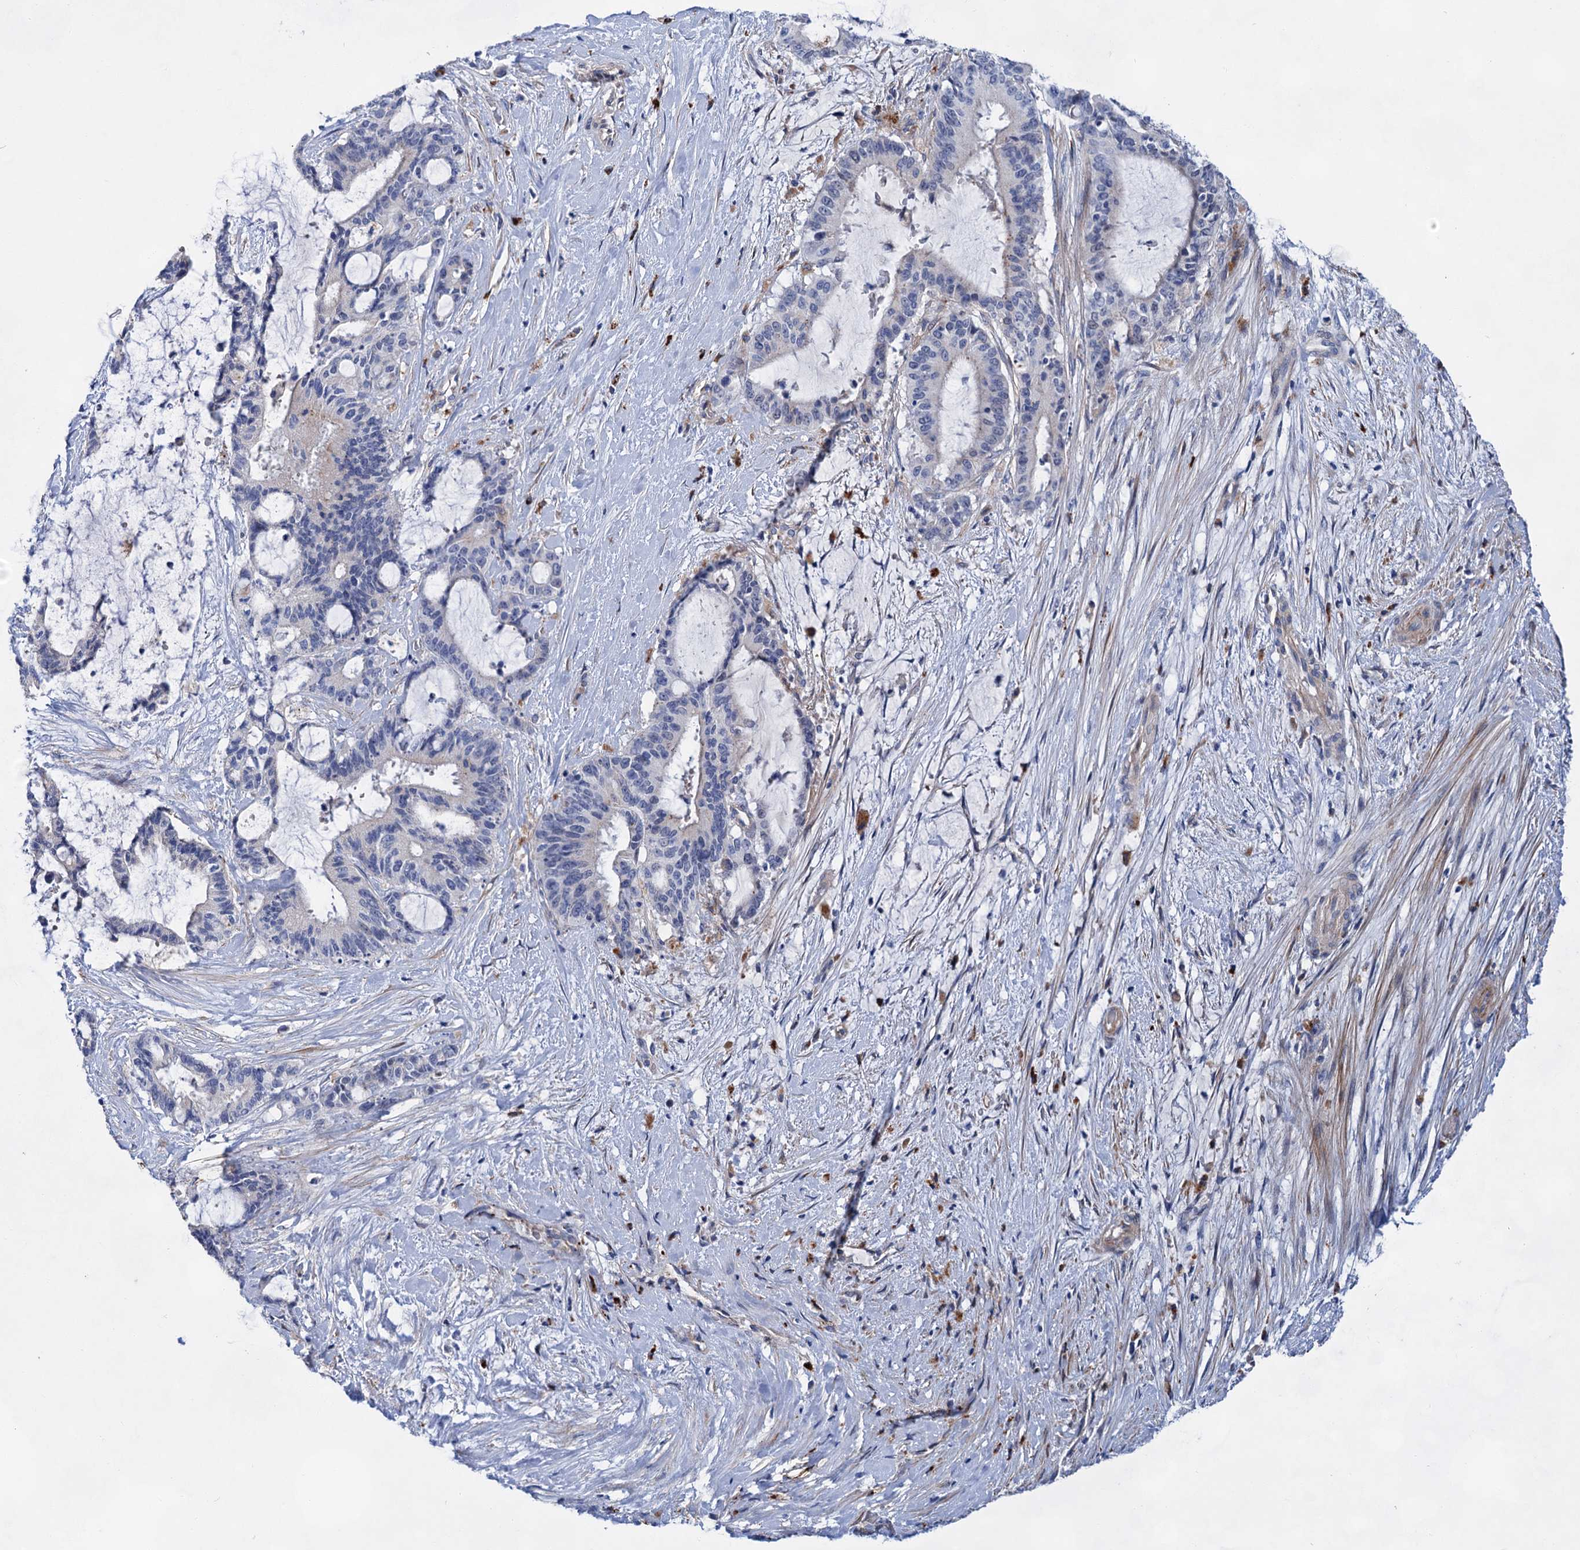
{"staining": {"intensity": "negative", "quantity": "none", "location": "none"}, "tissue": "liver cancer", "cell_type": "Tumor cells", "image_type": "cancer", "snomed": [{"axis": "morphology", "description": "Normal tissue, NOS"}, {"axis": "morphology", "description": "Cholangiocarcinoma"}, {"axis": "topography", "description": "Liver"}, {"axis": "topography", "description": "Peripheral nerve tissue"}], "caption": "A high-resolution micrograph shows IHC staining of liver cancer (cholangiocarcinoma), which exhibits no significant positivity in tumor cells.", "gene": "GPR155", "patient": {"sex": "female", "age": 73}}